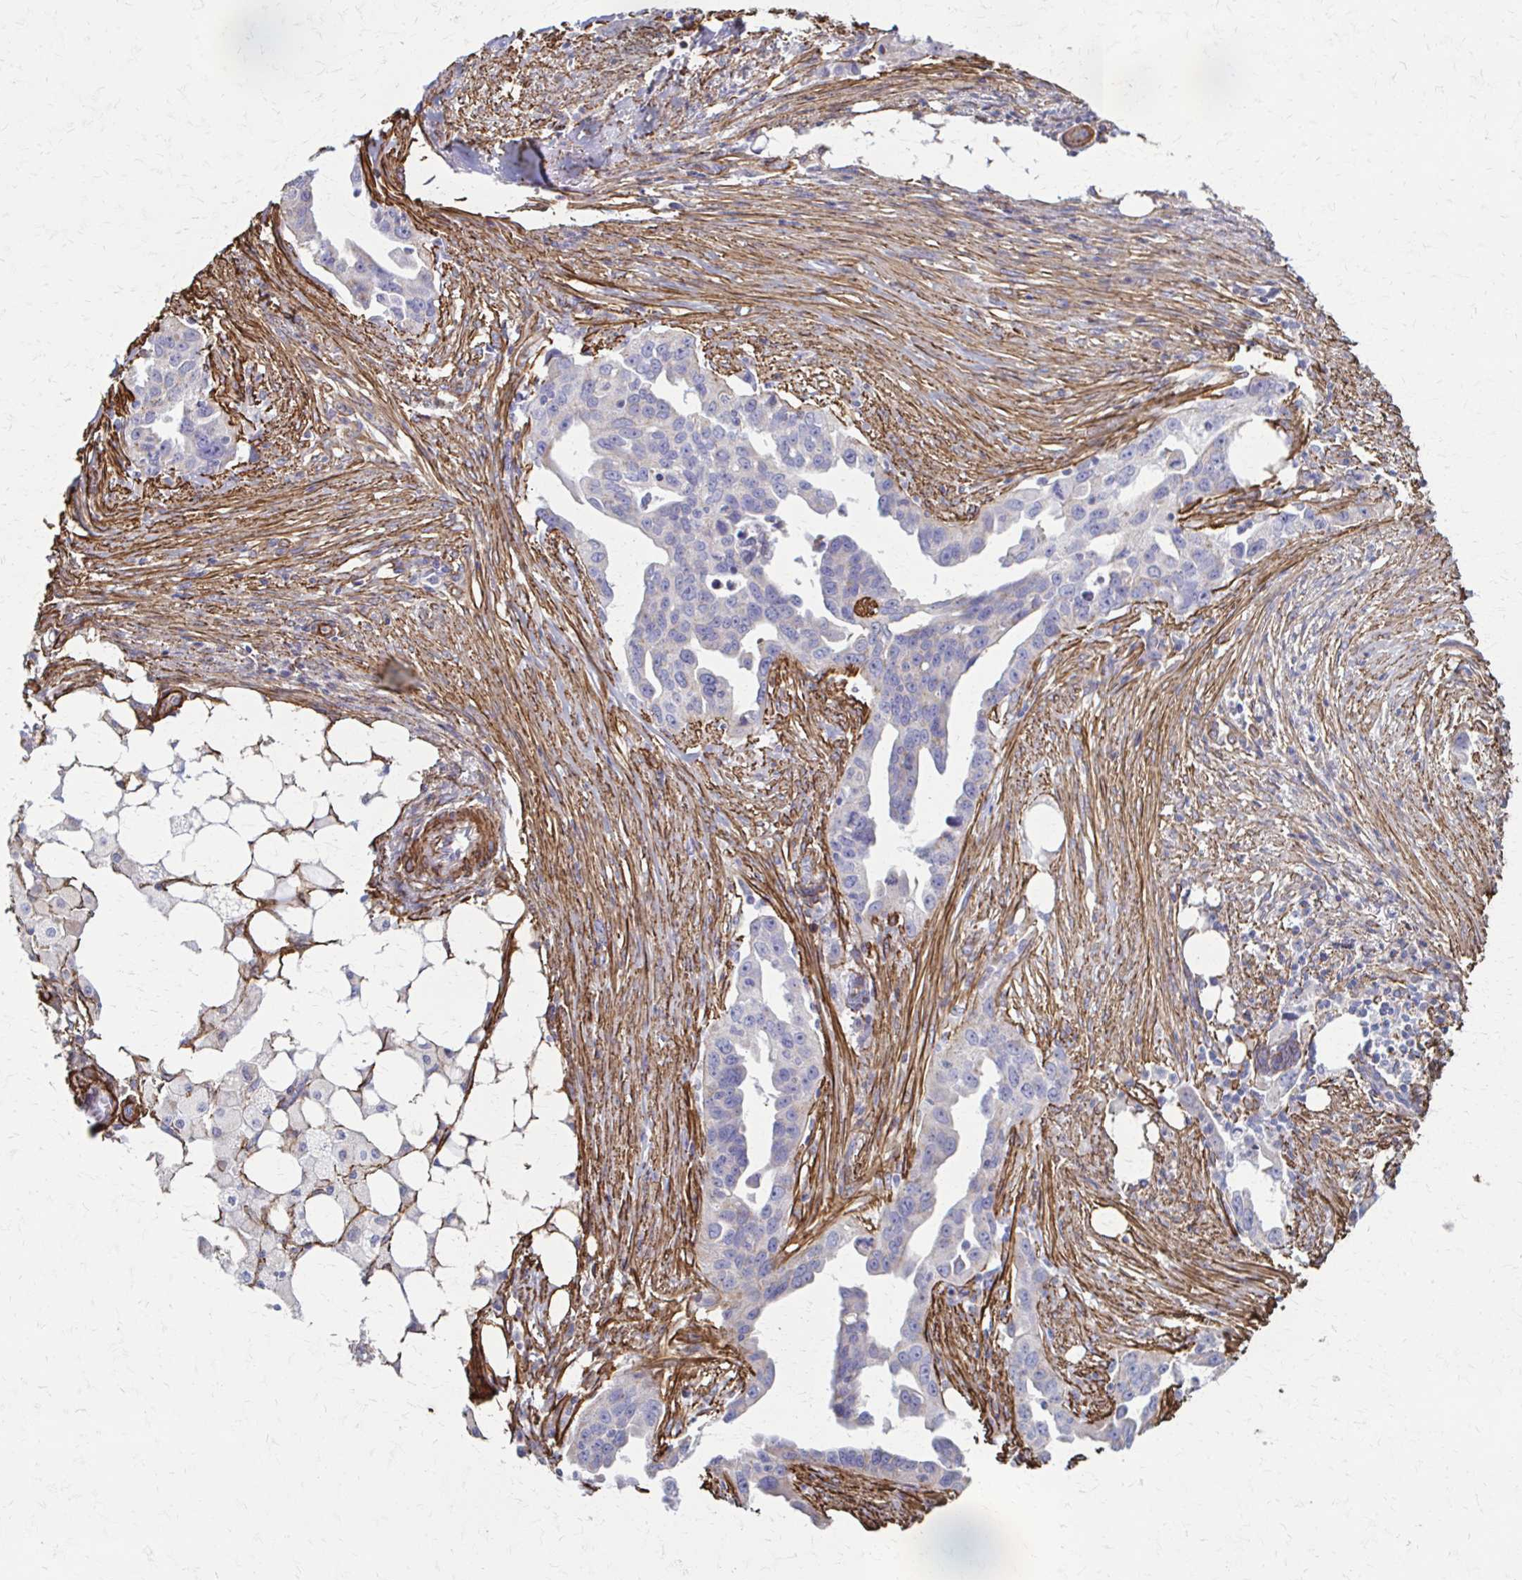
{"staining": {"intensity": "negative", "quantity": "none", "location": "none"}, "tissue": "ovarian cancer", "cell_type": "Tumor cells", "image_type": "cancer", "snomed": [{"axis": "morphology", "description": "Carcinoma, endometroid"}, {"axis": "morphology", "description": "Cystadenocarcinoma, serous, NOS"}, {"axis": "topography", "description": "Ovary"}], "caption": "This is an immunohistochemistry photomicrograph of serous cystadenocarcinoma (ovarian). There is no positivity in tumor cells.", "gene": "TIMMDC1", "patient": {"sex": "female", "age": 45}}